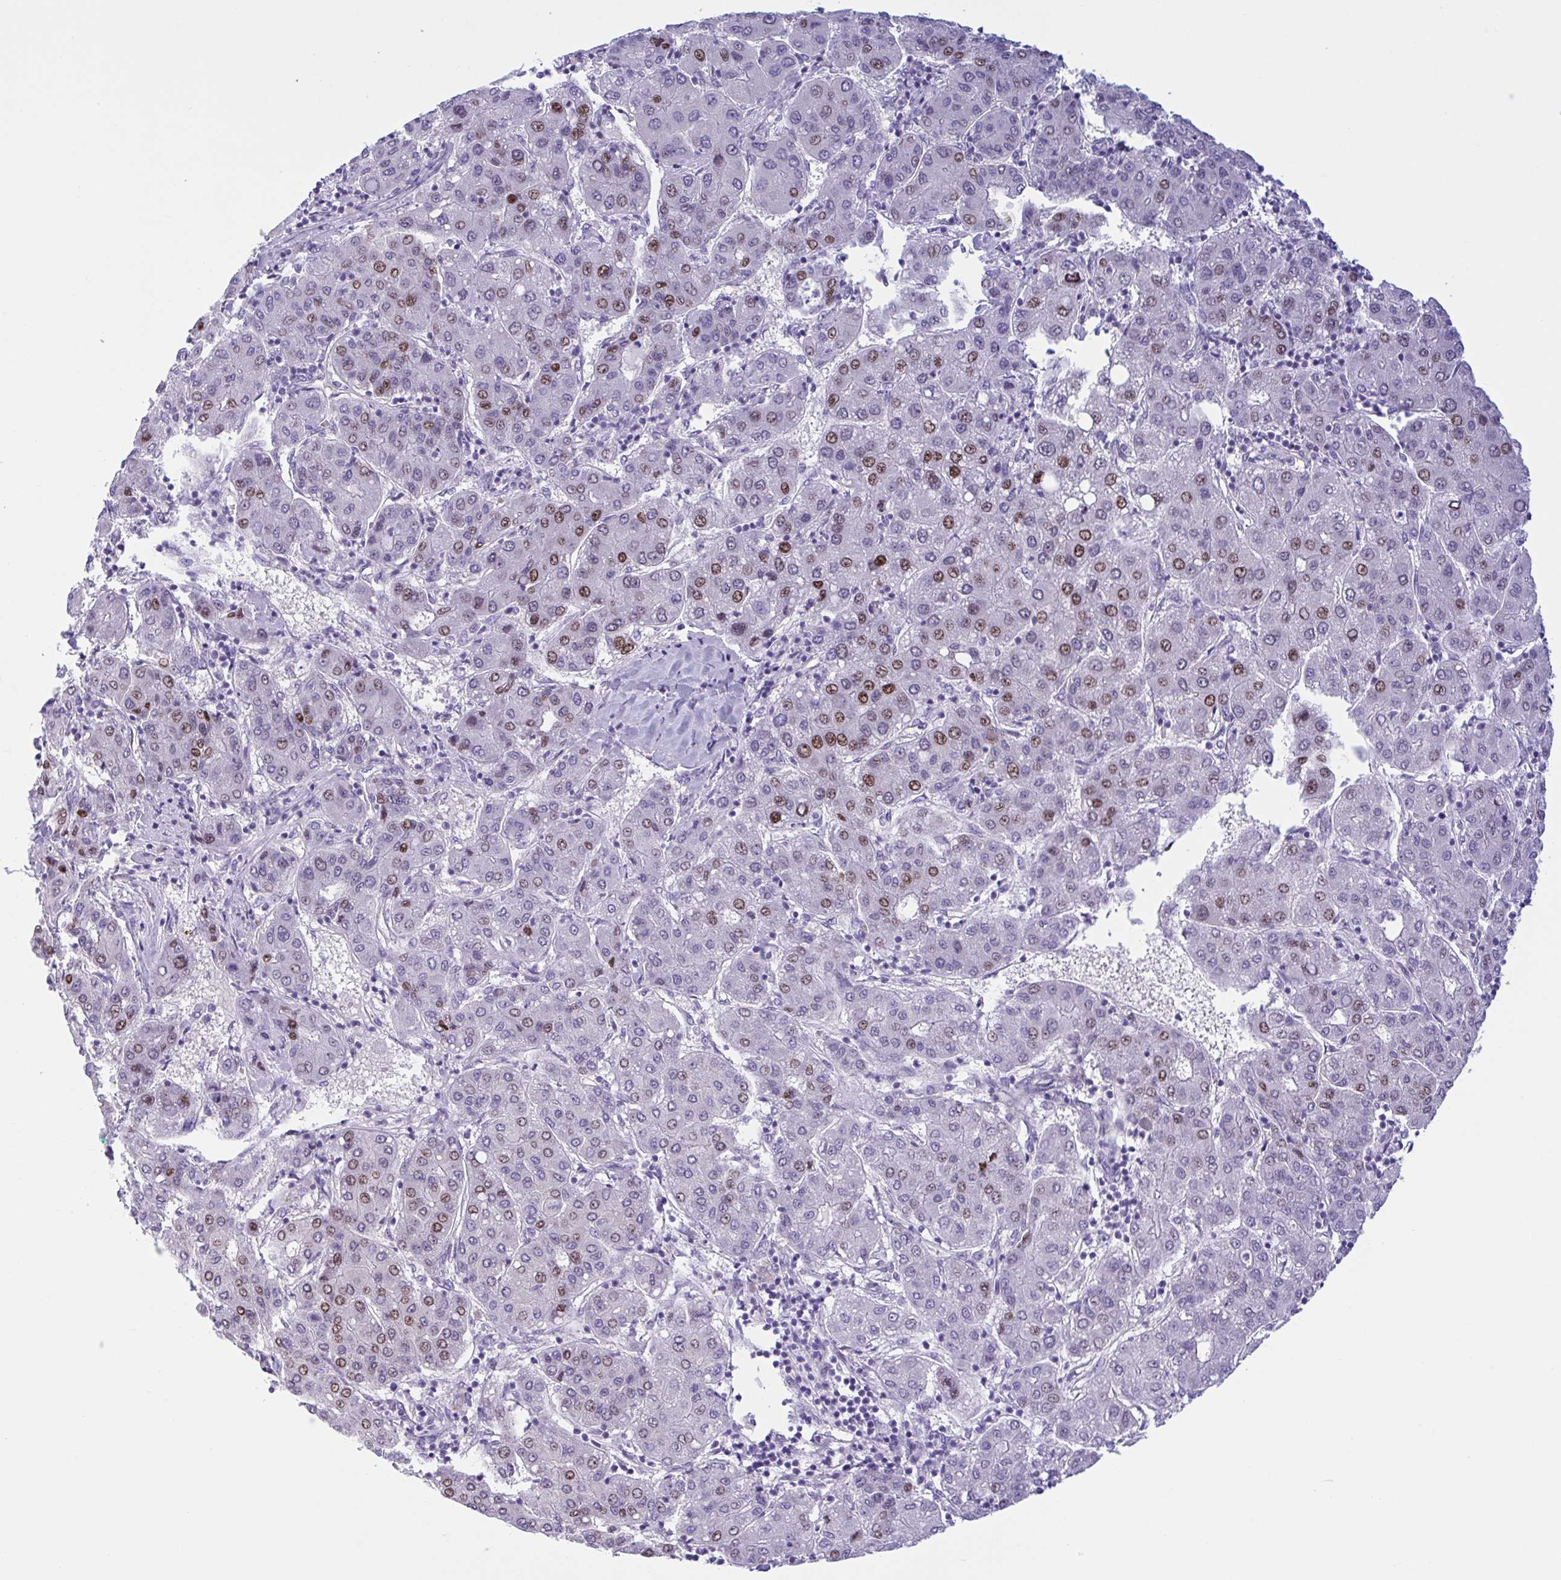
{"staining": {"intensity": "moderate", "quantity": "<25%", "location": "nuclear"}, "tissue": "liver cancer", "cell_type": "Tumor cells", "image_type": "cancer", "snomed": [{"axis": "morphology", "description": "Carcinoma, Hepatocellular, NOS"}, {"axis": "topography", "description": "Liver"}], "caption": "Liver cancer stained for a protein (brown) demonstrates moderate nuclear positive positivity in about <25% of tumor cells.", "gene": "AHCYL2", "patient": {"sex": "male", "age": 65}}